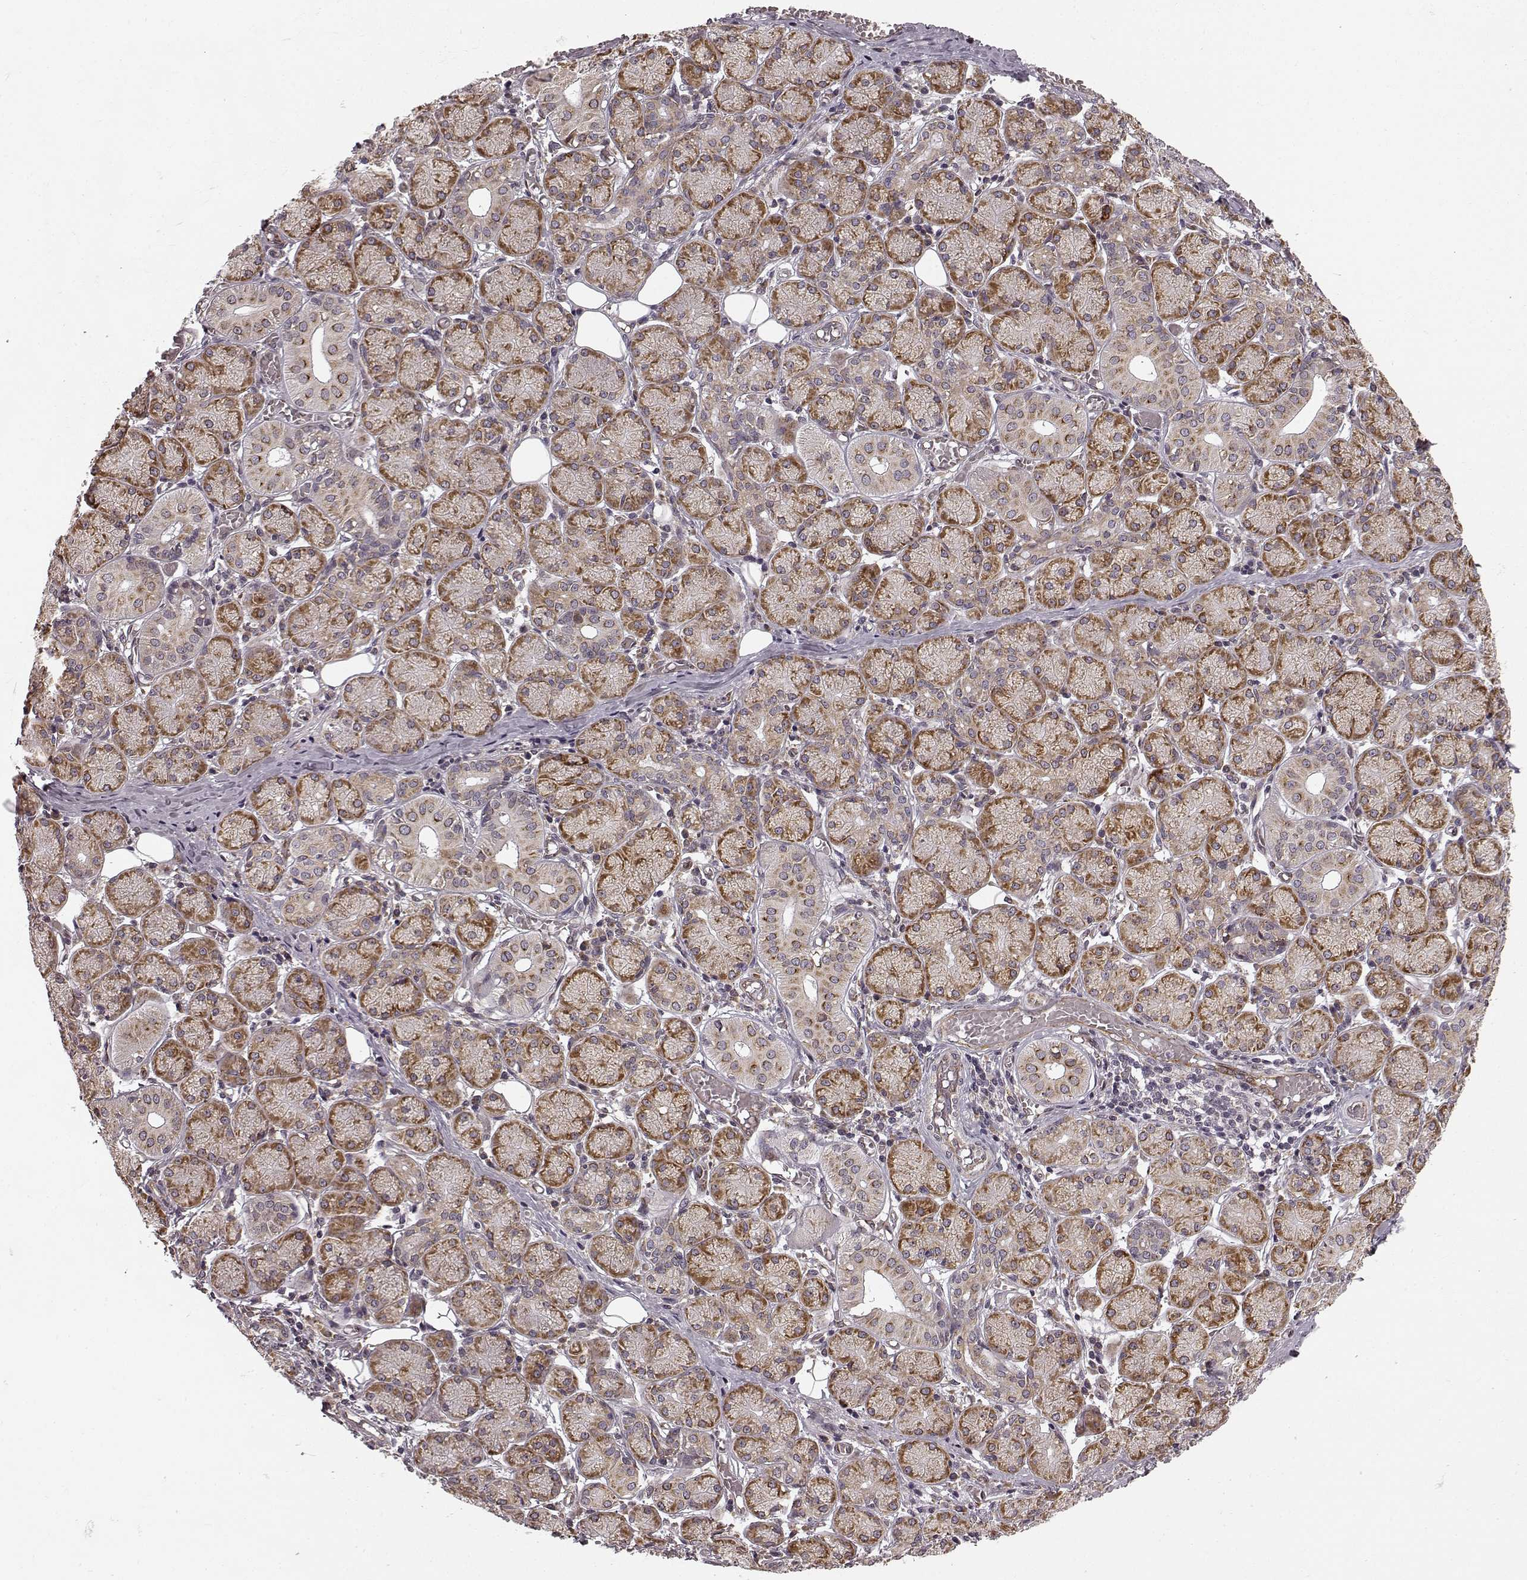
{"staining": {"intensity": "moderate", "quantity": ">75%", "location": "cytoplasmic/membranous"}, "tissue": "salivary gland", "cell_type": "Glandular cells", "image_type": "normal", "snomed": [{"axis": "morphology", "description": "Normal tissue, NOS"}, {"axis": "topography", "description": "Salivary gland"}, {"axis": "topography", "description": "Peripheral nerve tissue"}], "caption": "IHC image of normal salivary gland stained for a protein (brown), which demonstrates medium levels of moderate cytoplasmic/membranous expression in about >75% of glandular cells.", "gene": "TMEM14A", "patient": {"sex": "female", "age": 24}}